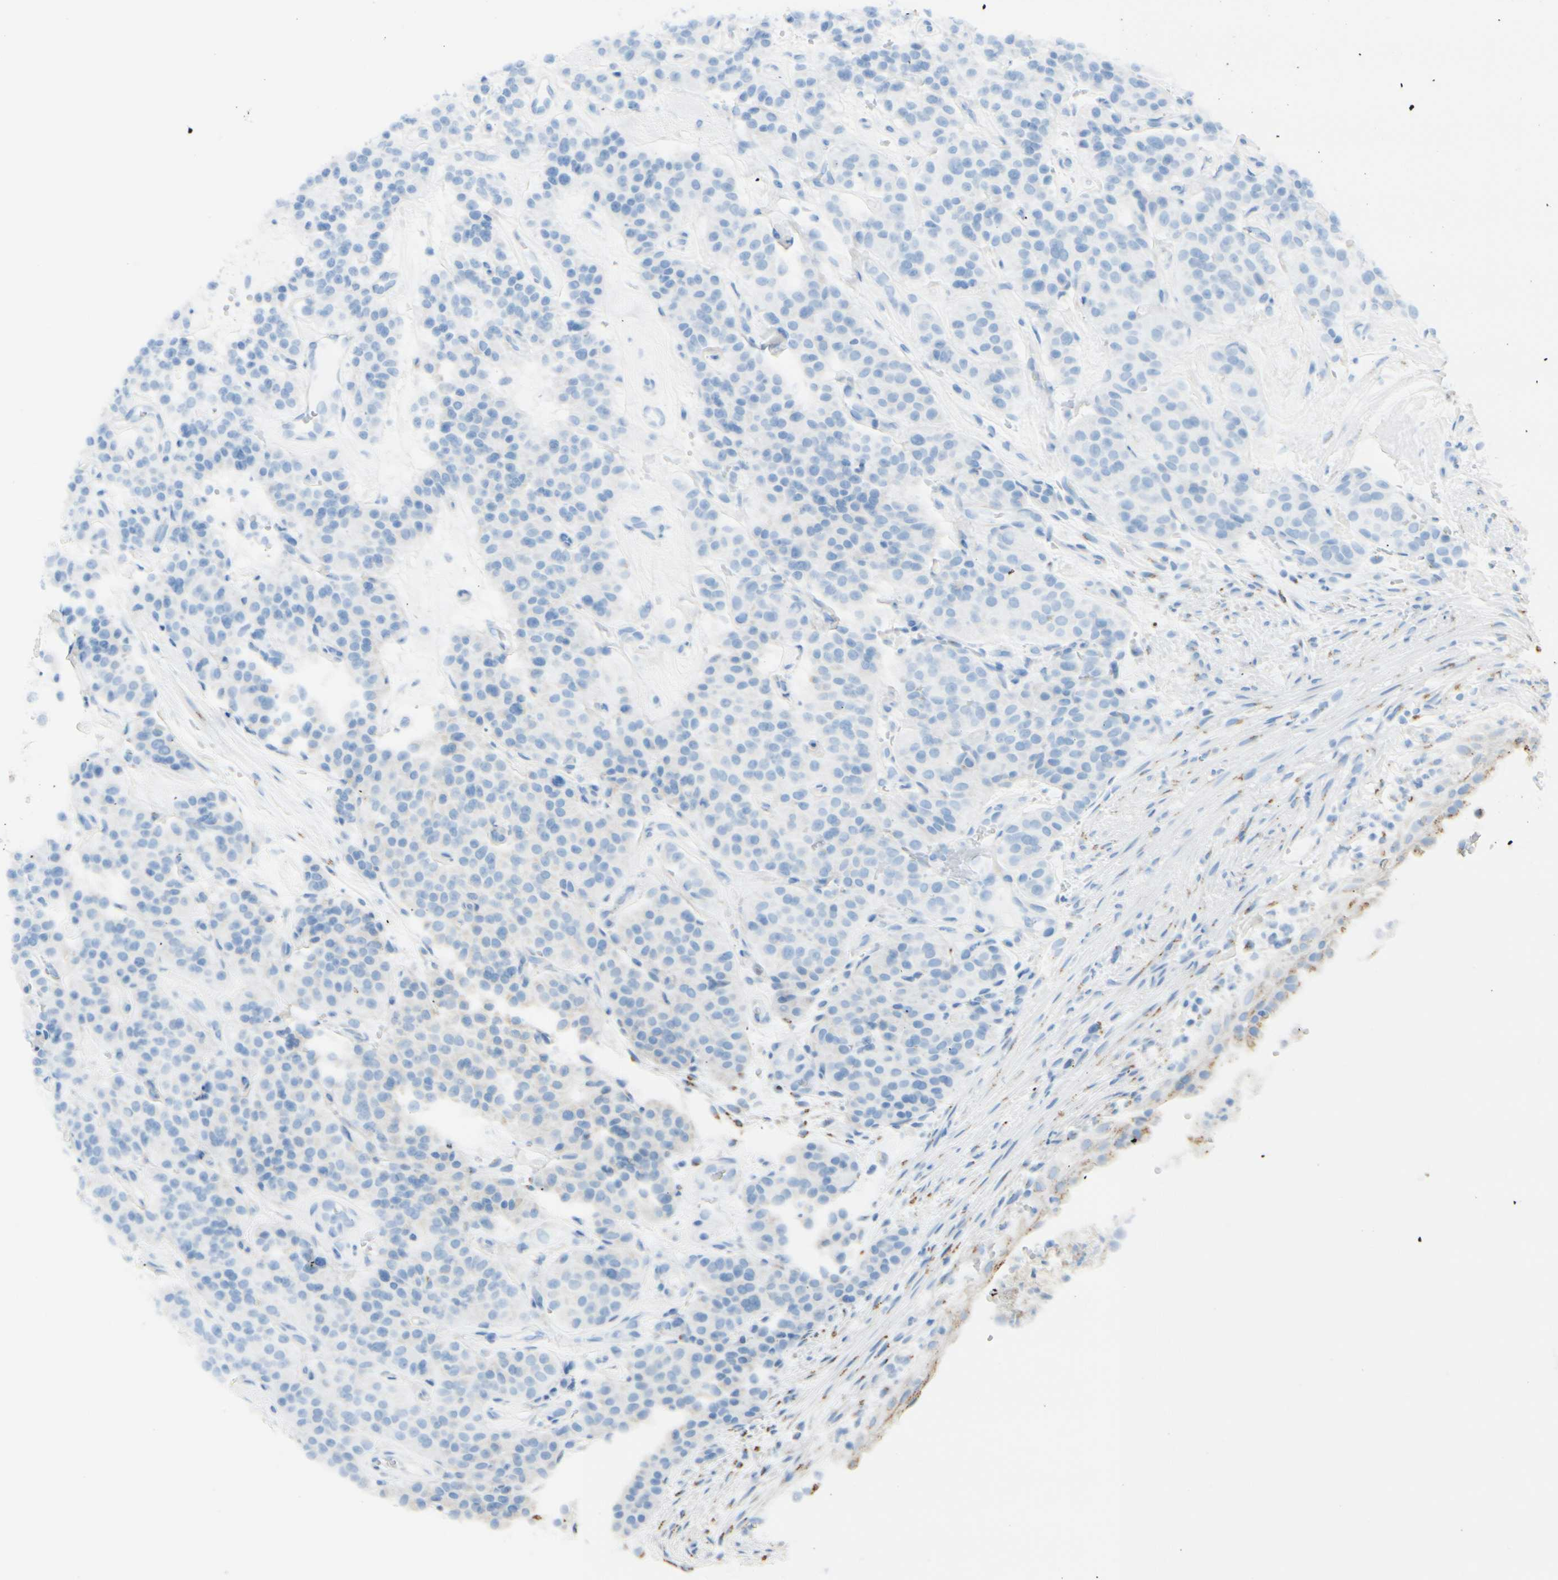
{"staining": {"intensity": "weak", "quantity": "<25%", "location": "cytoplasmic/membranous"}, "tissue": "carcinoid", "cell_type": "Tumor cells", "image_type": "cancer", "snomed": [{"axis": "morphology", "description": "Carcinoid, malignant, NOS"}, {"axis": "topography", "description": "Lung"}], "caption": "There is no significant positivity in tumor cells of carcinoid. (Immunohistochemistry (ihc), brightfield microscopy, high magnification).", "gene": "GALNT5", "patient": {"sex": "male", "age": 30}}